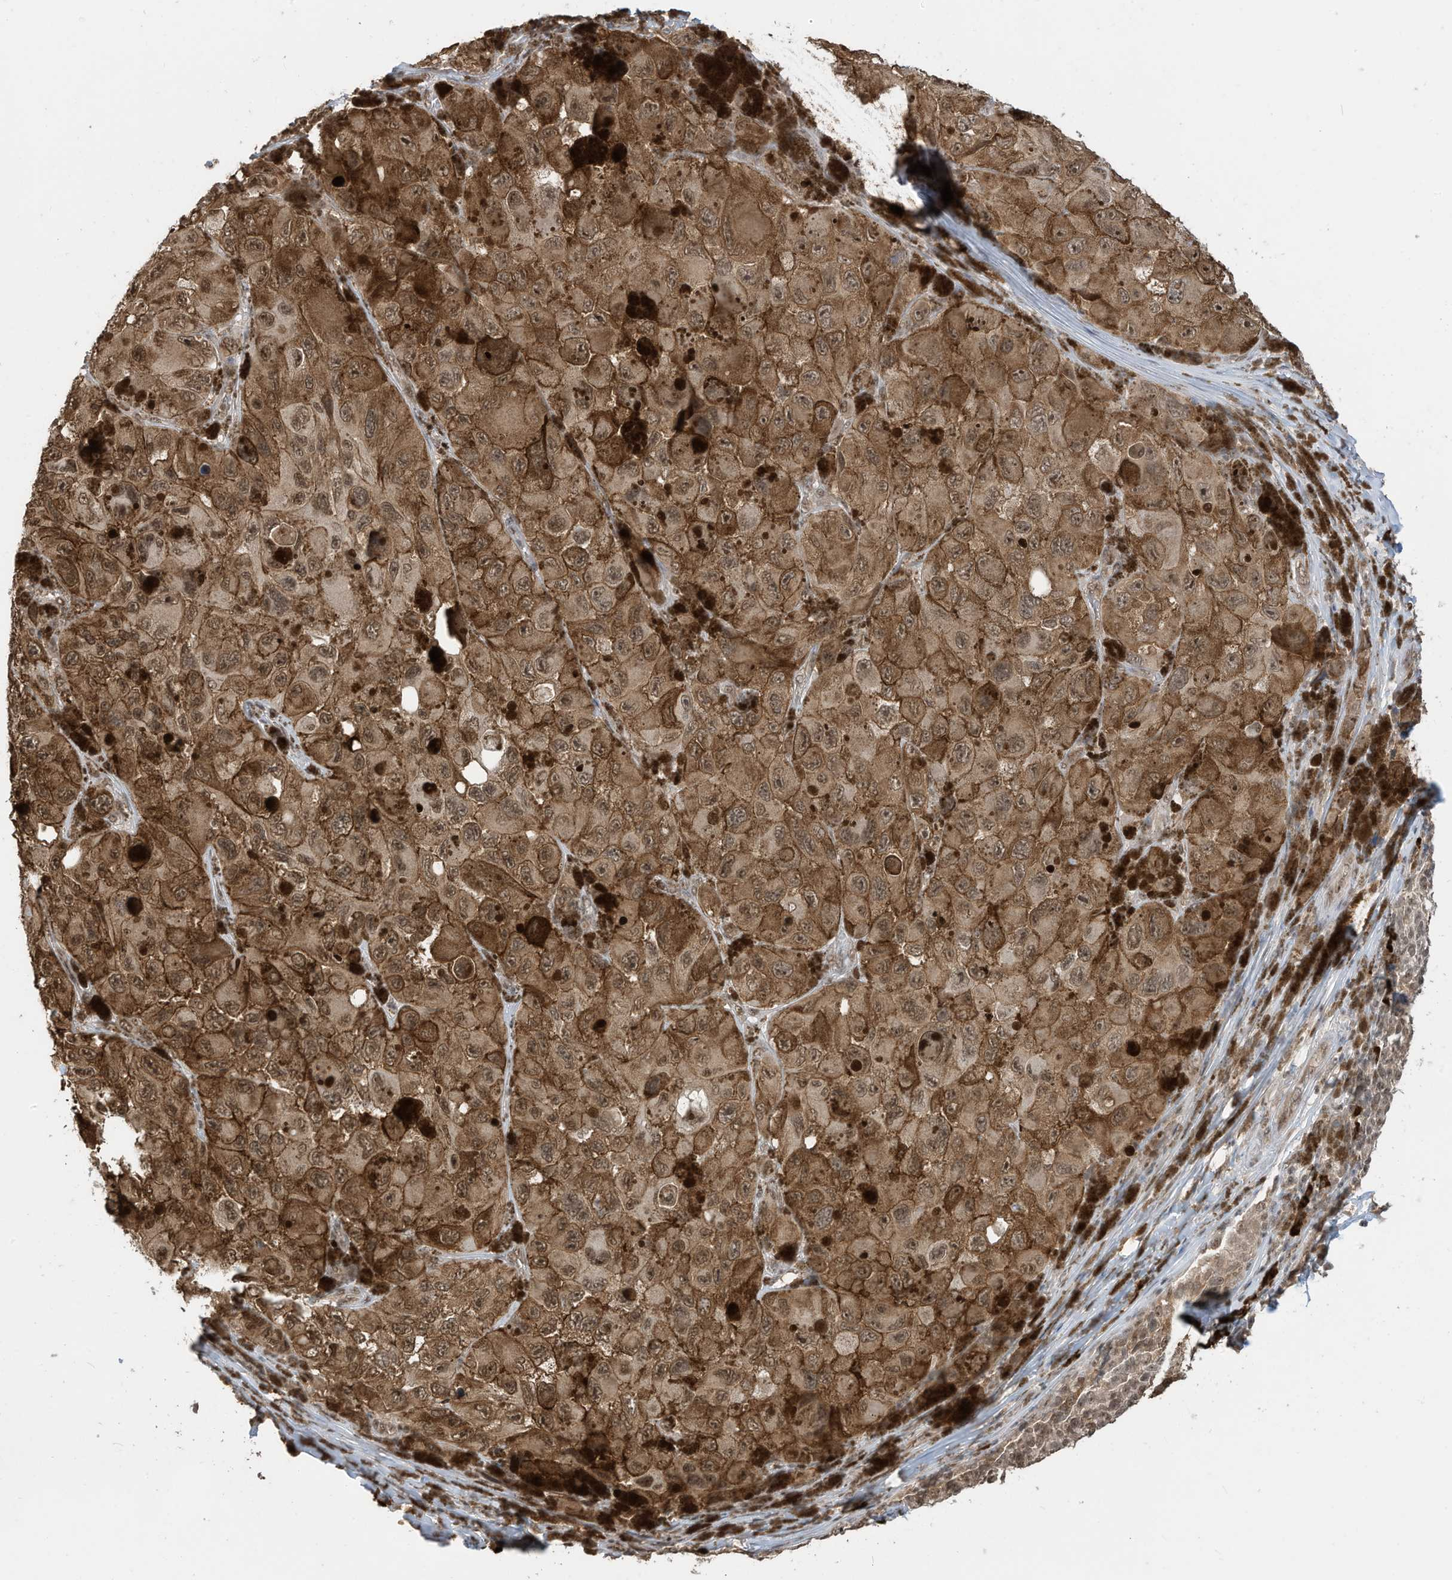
{"staining": {"intensity": "moderate", "quantity": ">75%", "location": "cytoplasmic/membranous,nuclear"}, "tissue": "melanoma", "cell_type": "Tumor cells", "image_type": "cancer", "snomed": [{"axis": "morphology", "description": "Malignant melanoma, NOS"}, {"axis": "topography", "description": "Skin"}], "caption": "Immunohistochemical staining of melanoma shows medium levels of moderate cytoplasmic/membranous and nuclear expression in about >75% of tumor cells.", "gene": "ZNF195", "patient": {"sex": "female", "age": 73}}